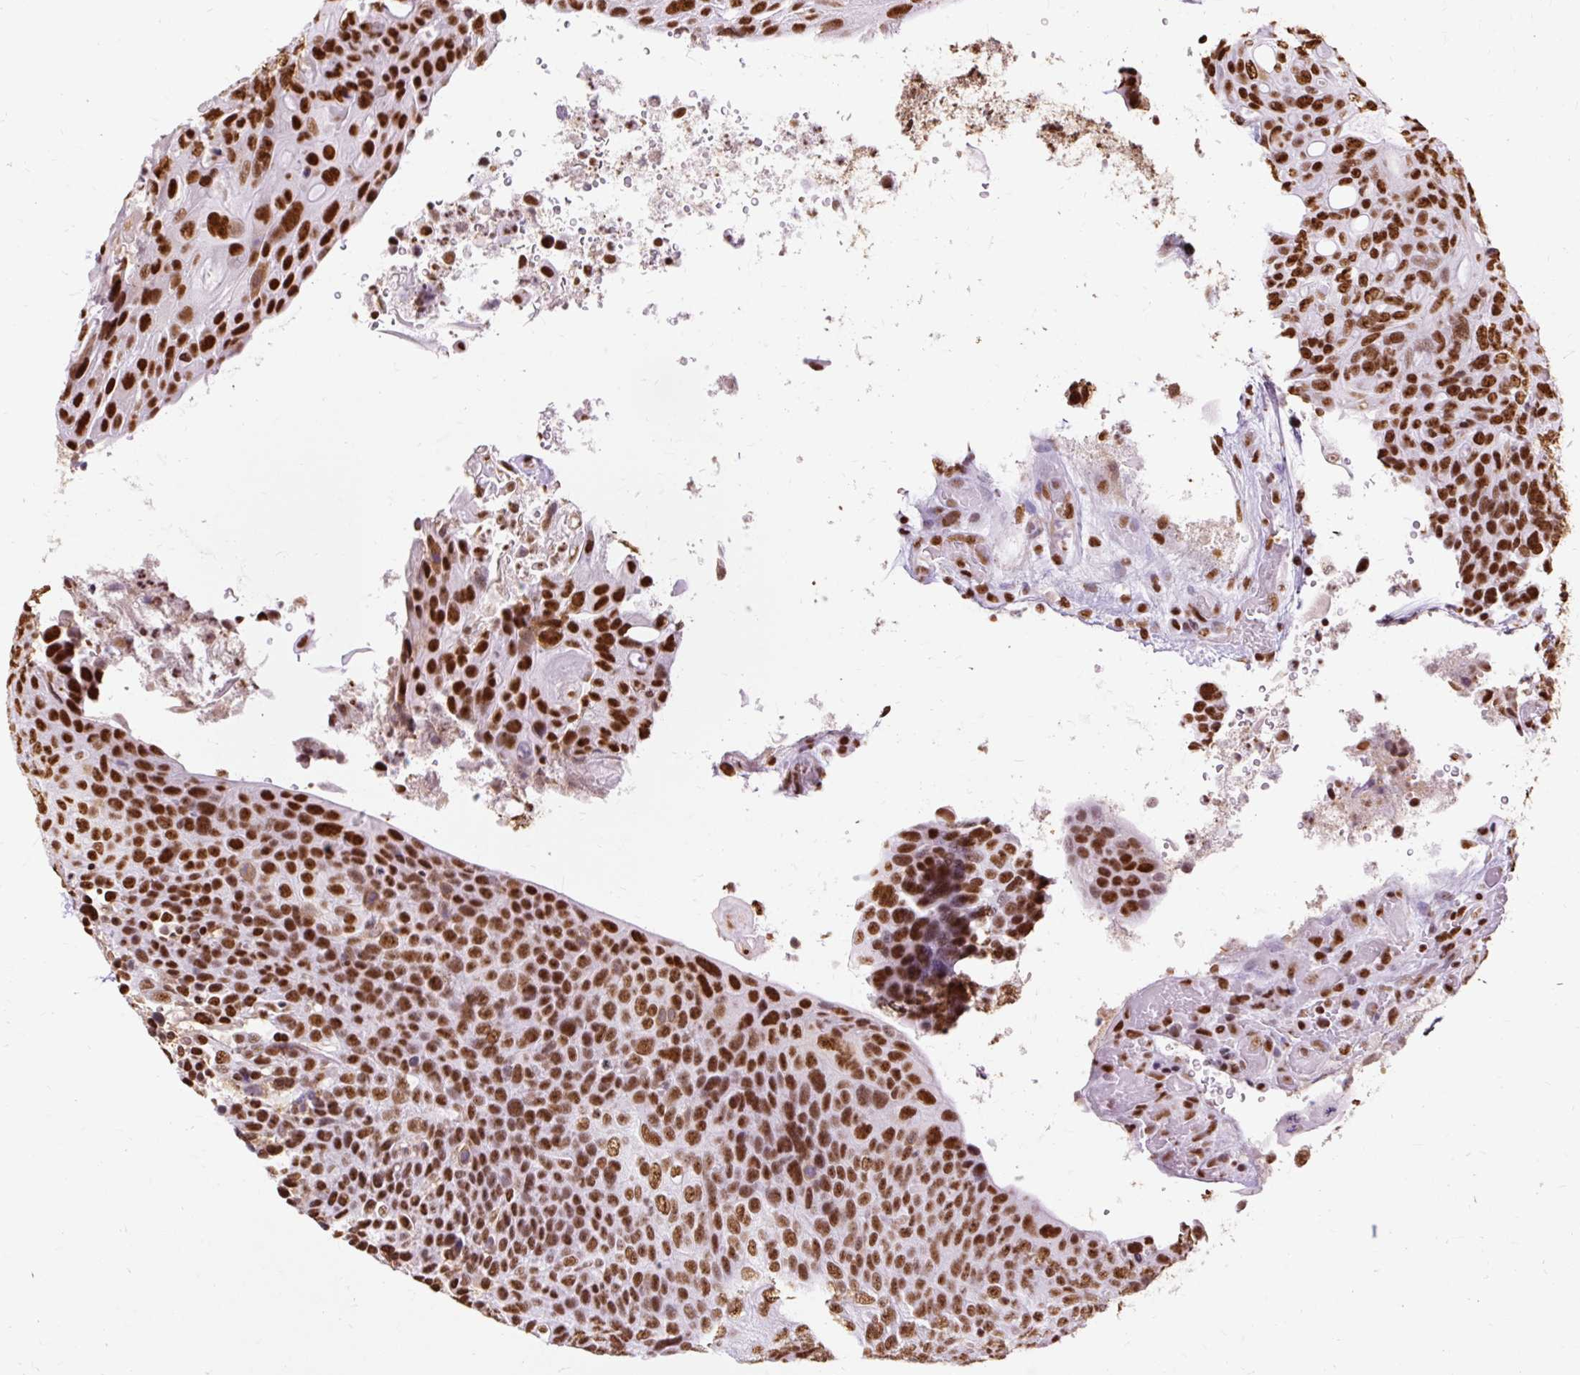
{"staining": {"intensity": "strong", "quantity": ">75%", "location": "nuclear"}, "tissue": "urothelial cancer", "cell_type": "Tumor cells", "image_type": "cancer", "snomed": [{"axis": "morphology", "description": "Urothelial carcinoma, High grade"}, {"axis": "topography", "description": "Urinary bladder"}], "caption": "Immunohistochemistry (IHC) image of high-grade urothelial carcinoma stained for a protein (brown), which demonstrates high levels of strong nuclear staining in approximately >75% of tumor cells.", "gene": "XRCC6", "patient": {"sex": "female", "age": 70}}